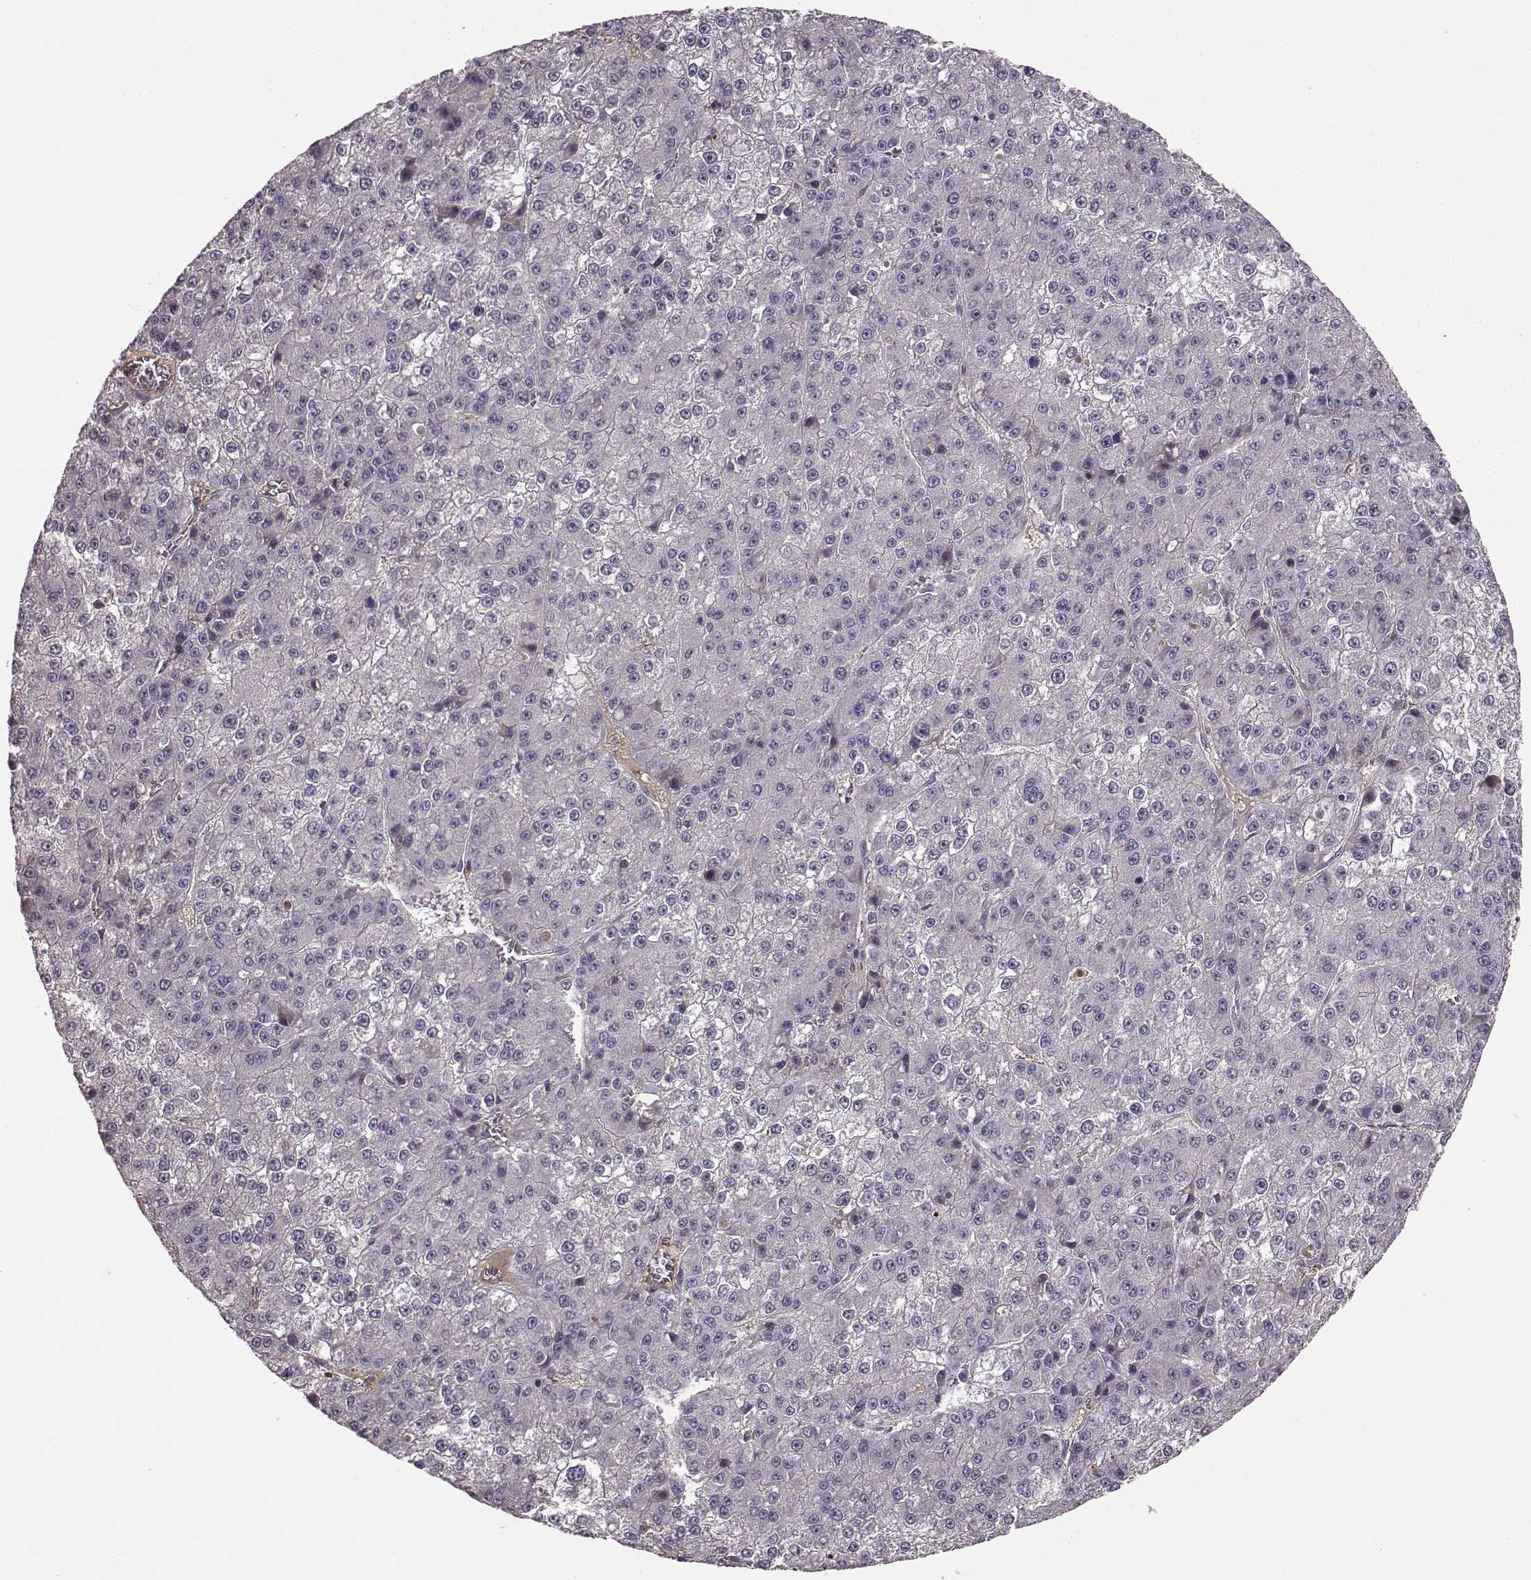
{"staining": {"intensity": "negative", "quantity": "none", "location": "none"}, "tissue": "liver cancer", "cell_type": "Tumor cells", "image_type": "cancer", "snomed": [{"axis": "morphology", "description": "Carcinoma, Hepatocellular, NOS"}, {"axis": "topography", "description": "Liver"}], "caption": "The immunohistochemistry histopathology image has no significant staining in tumor cells of hepatocellular carcinoma (liver) tissue.", "gene": "YJEFN3", "patient": {"sex": "female", "age": 73}}